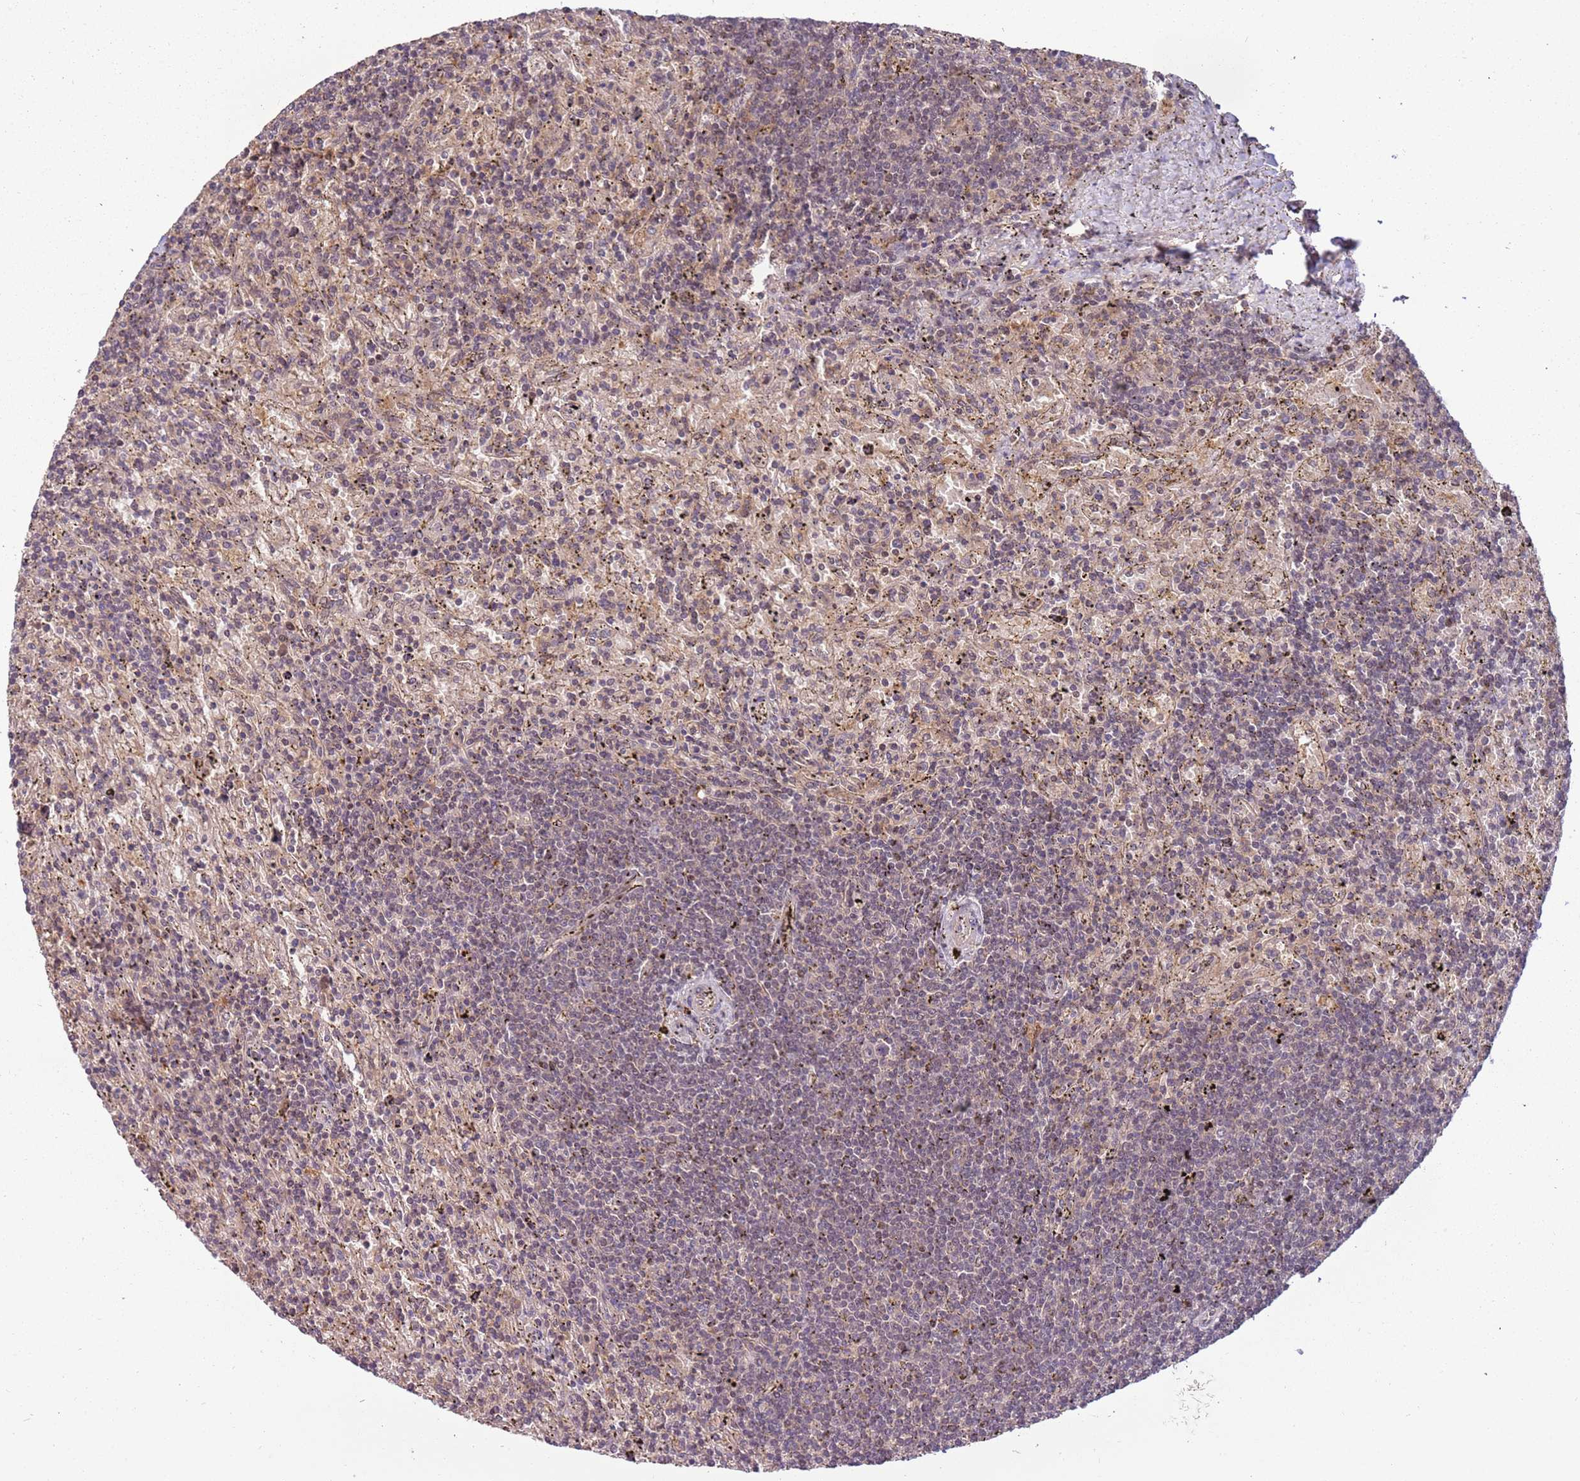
{"staining": {"intensity": "weak", "quantity": "<25%", "location": "nuclear"}, "tissue": "lymphoma", "cell_type": "Tumor cells", "image_type": "cancer", "snomed": [{"axis": "morphology", "description": "Malignant lymphoma, non-Hodgkin's type, Low grade"}, {"axis": "topography", "description": "Spleen"}], "caption": "High magnification brightfield microscopy of lymphoma stained with DAB (3,3'-diaminobenzidine) (brown) and counterstained with hematoxylin (blue): tumor cells show no significant expression. (Stains: DAB IHC with hematoxylin counter stain, Microscopy: brightfield microscopy at high magnification).", "gene": "GSTO2", "patient": {"sex": "male", "age": 76}}